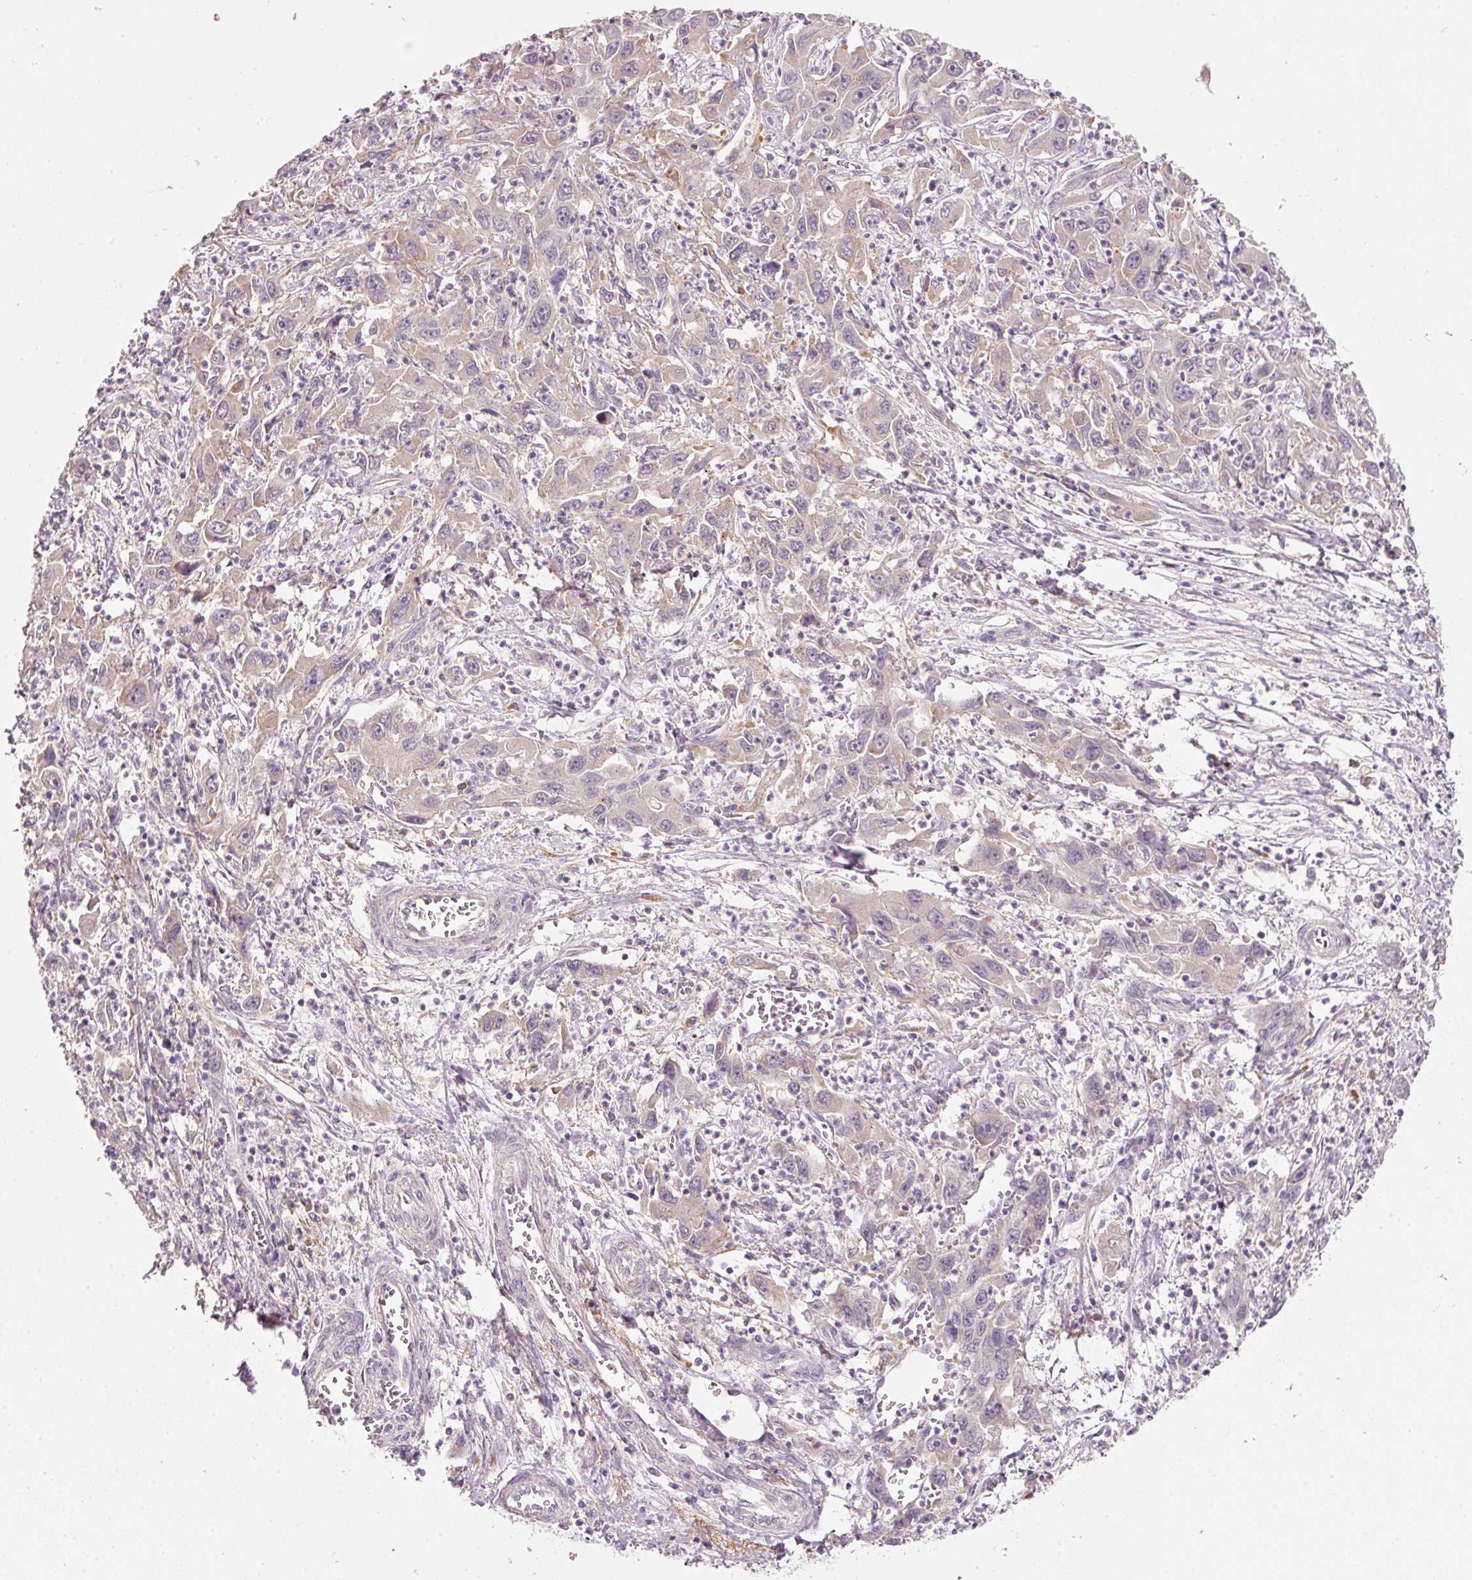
{"staining": {"intensity": "weak", "quantity": "<25%", "location": "cytoplasmic/membranous"}, "tissue": "liver cancer", "cell_type": "Tumor cells", "image_type": "cancer", "snomed": [{"axis": "morphology", "description": "Carcinoma, Hepatocellular, NOS"}, {"axis": "topography", "description": "Liver"}], "caption": "Tumor cells show no significant positivity in liver cancer.", "gene": "RNF167", "patient": {"sex": "male", "age": 63}}